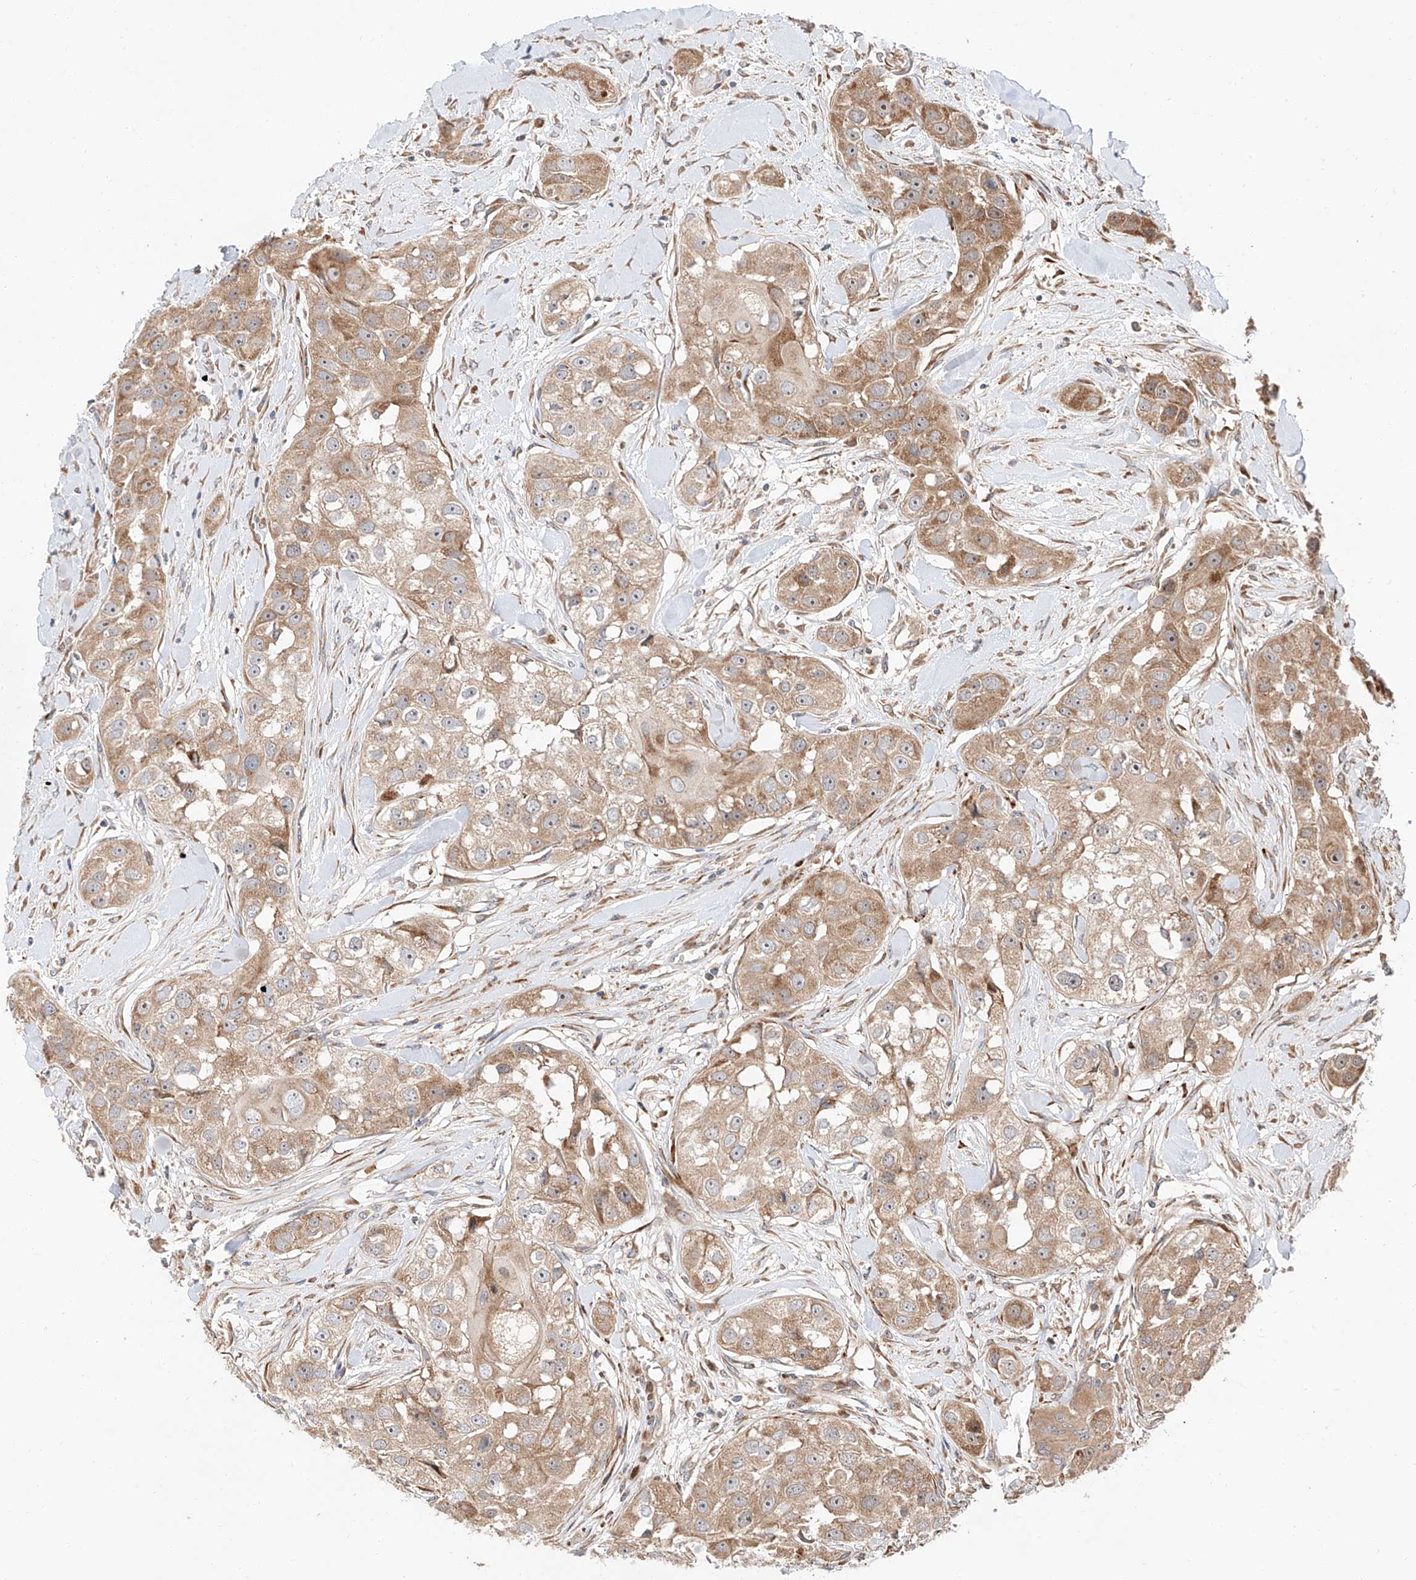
{"staining": {"intensity": "moderate", "quantity": ">75%", "location": "cytoplasmic/membranous,nuclear"}, "tissue": "head and neck cancer", "cell_type": "Tumor cells", "image_type": "cancer", "snomed": [{"axis": "morphology", "description": "Normal tissue, NOS"}, {"axis": "morphology", "description": "Squamous cell carcinoma, NOS"}, {"axis": "topography", "description": "Skeletal muscle"}, {"axis": "topography", "description": "Head-Neck"}], "caption": "Human head and neck cancer stained with a brown dye shows moderate cytoplasmic/membranous and nuclear positive staining in about >75% of tumor cells.", "gene": "DIRAS3", "patient": {"sex": "male", "age": 51}}